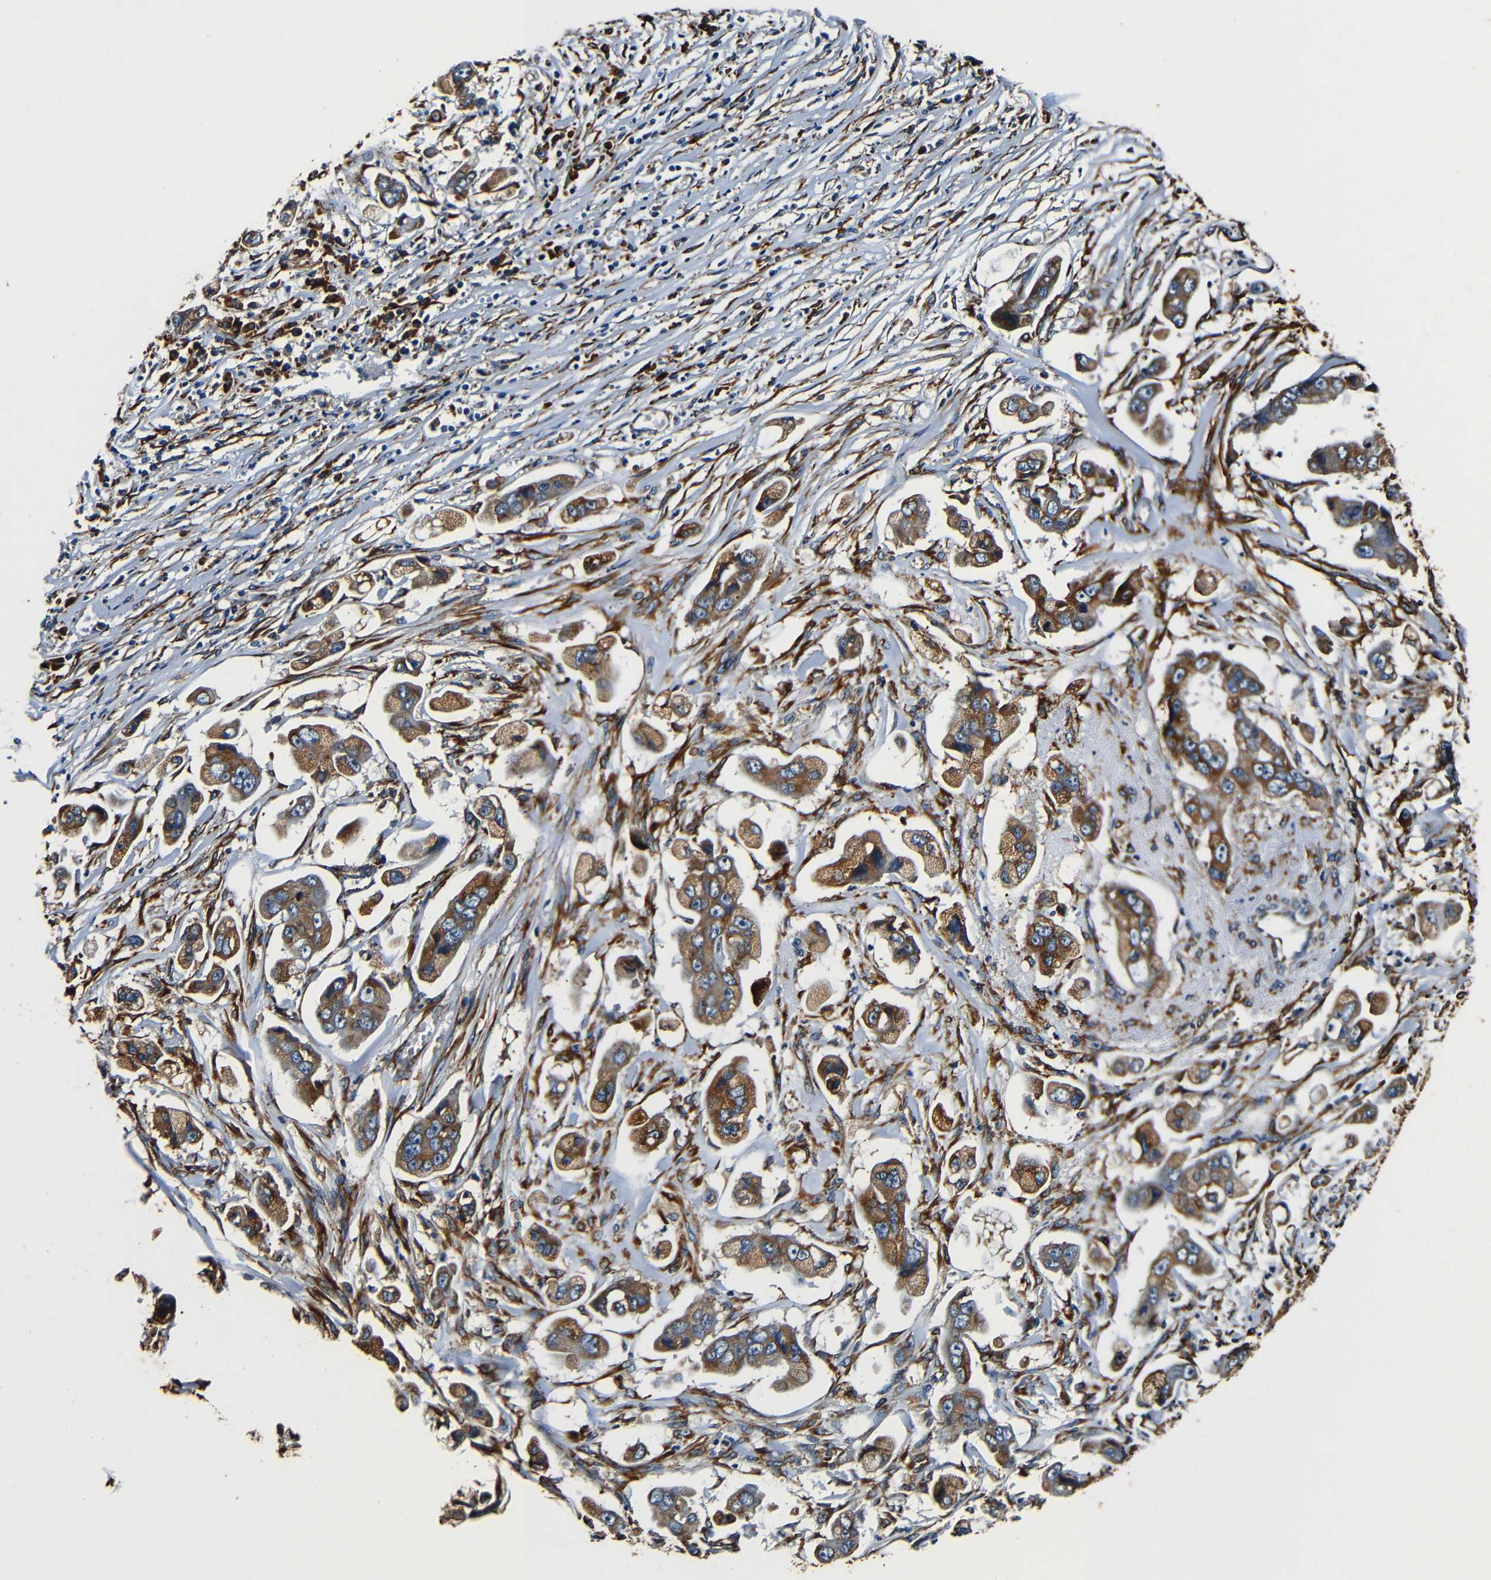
{"staining": {"intensity": "moderate", "quantity": ">75%", "location": "cytoplasmic/membranous"}, "tissue": "stomach cancer", "cell_type": "Tumor cells", "image_type": "cancer", "snomed": [{"axis": "morphology", "description": "Adenocarcinoma, NOS"}, {"axis": "topography", "description": "Stomach"}], "caption": "Stomach cancer (adenocarcinoma) was stained to show a protein in brown. There is medium levels of moderate cytoplasmic/membranous expression in approximately >75% of tumor cells.", "gene": "RRBP1", "patient": {"sex": "male", "age": 62}}